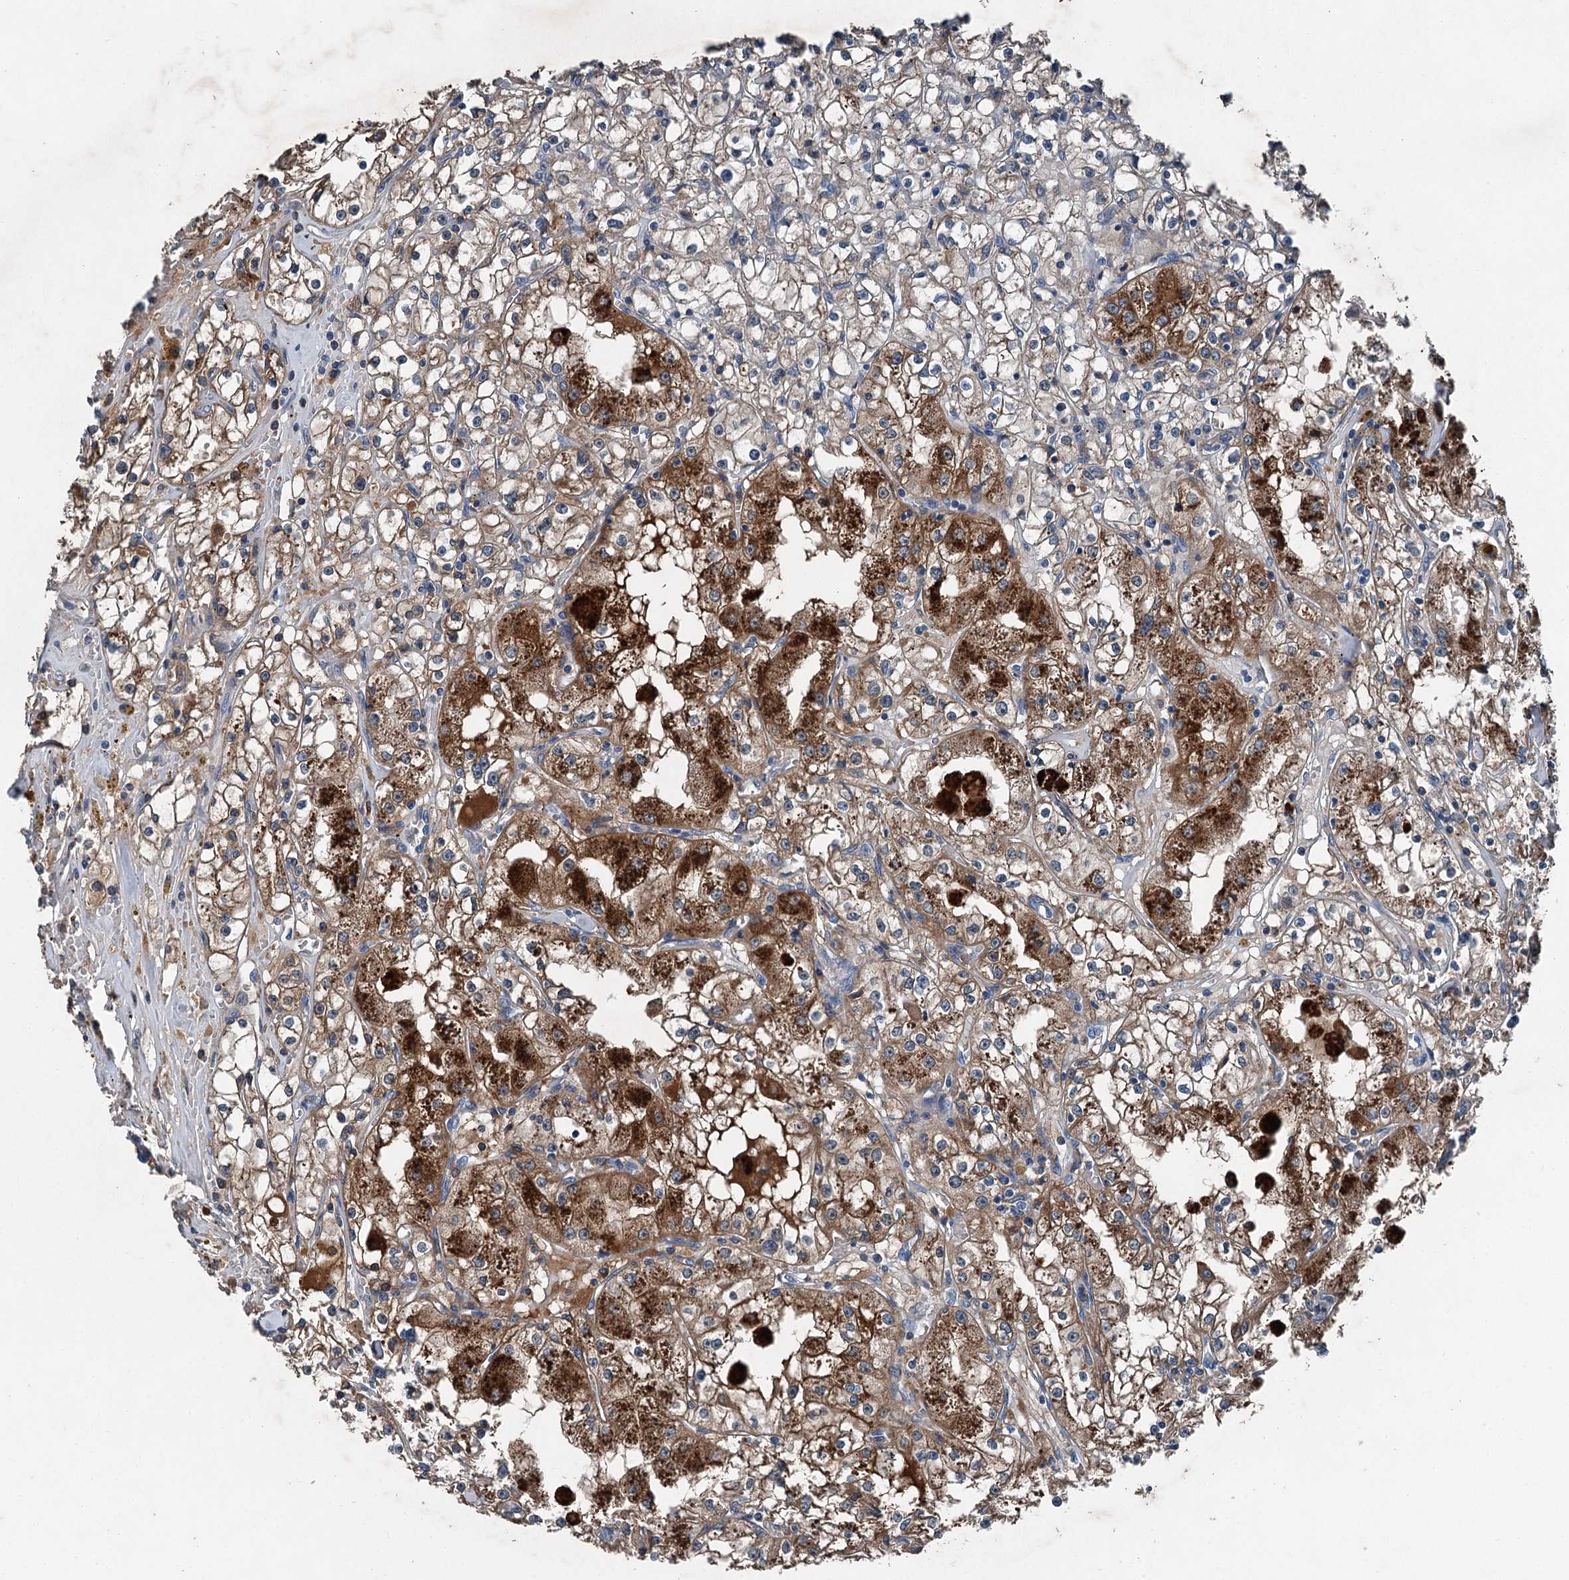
{"staining": {"intensity": "strong", "quantity": "25%-75%", "location": "cytoplasmic/membranous"}, "tissue": "renal cancer", "cell_type": "Tumor cells", "image_type": "cancer", "snomed": [{"axis": "morphology", "description": "Adenocarcinoma, NOS"}, {"axis": "topography", "description": "Kidney"}], "caption": "High-magnification brightfield microscopy of adenocarcinoma (renal) stained with DAB (3,3'-diaminobenzidine) (brown) and counterstained with hematoxylin (blue). tumor cells exhibit strong cytoplasmic/membranous positivity is identified in approximately25%-75% of cells.", "gene": "PDSS1", "patient": {"sex": "male", "age": 56}}